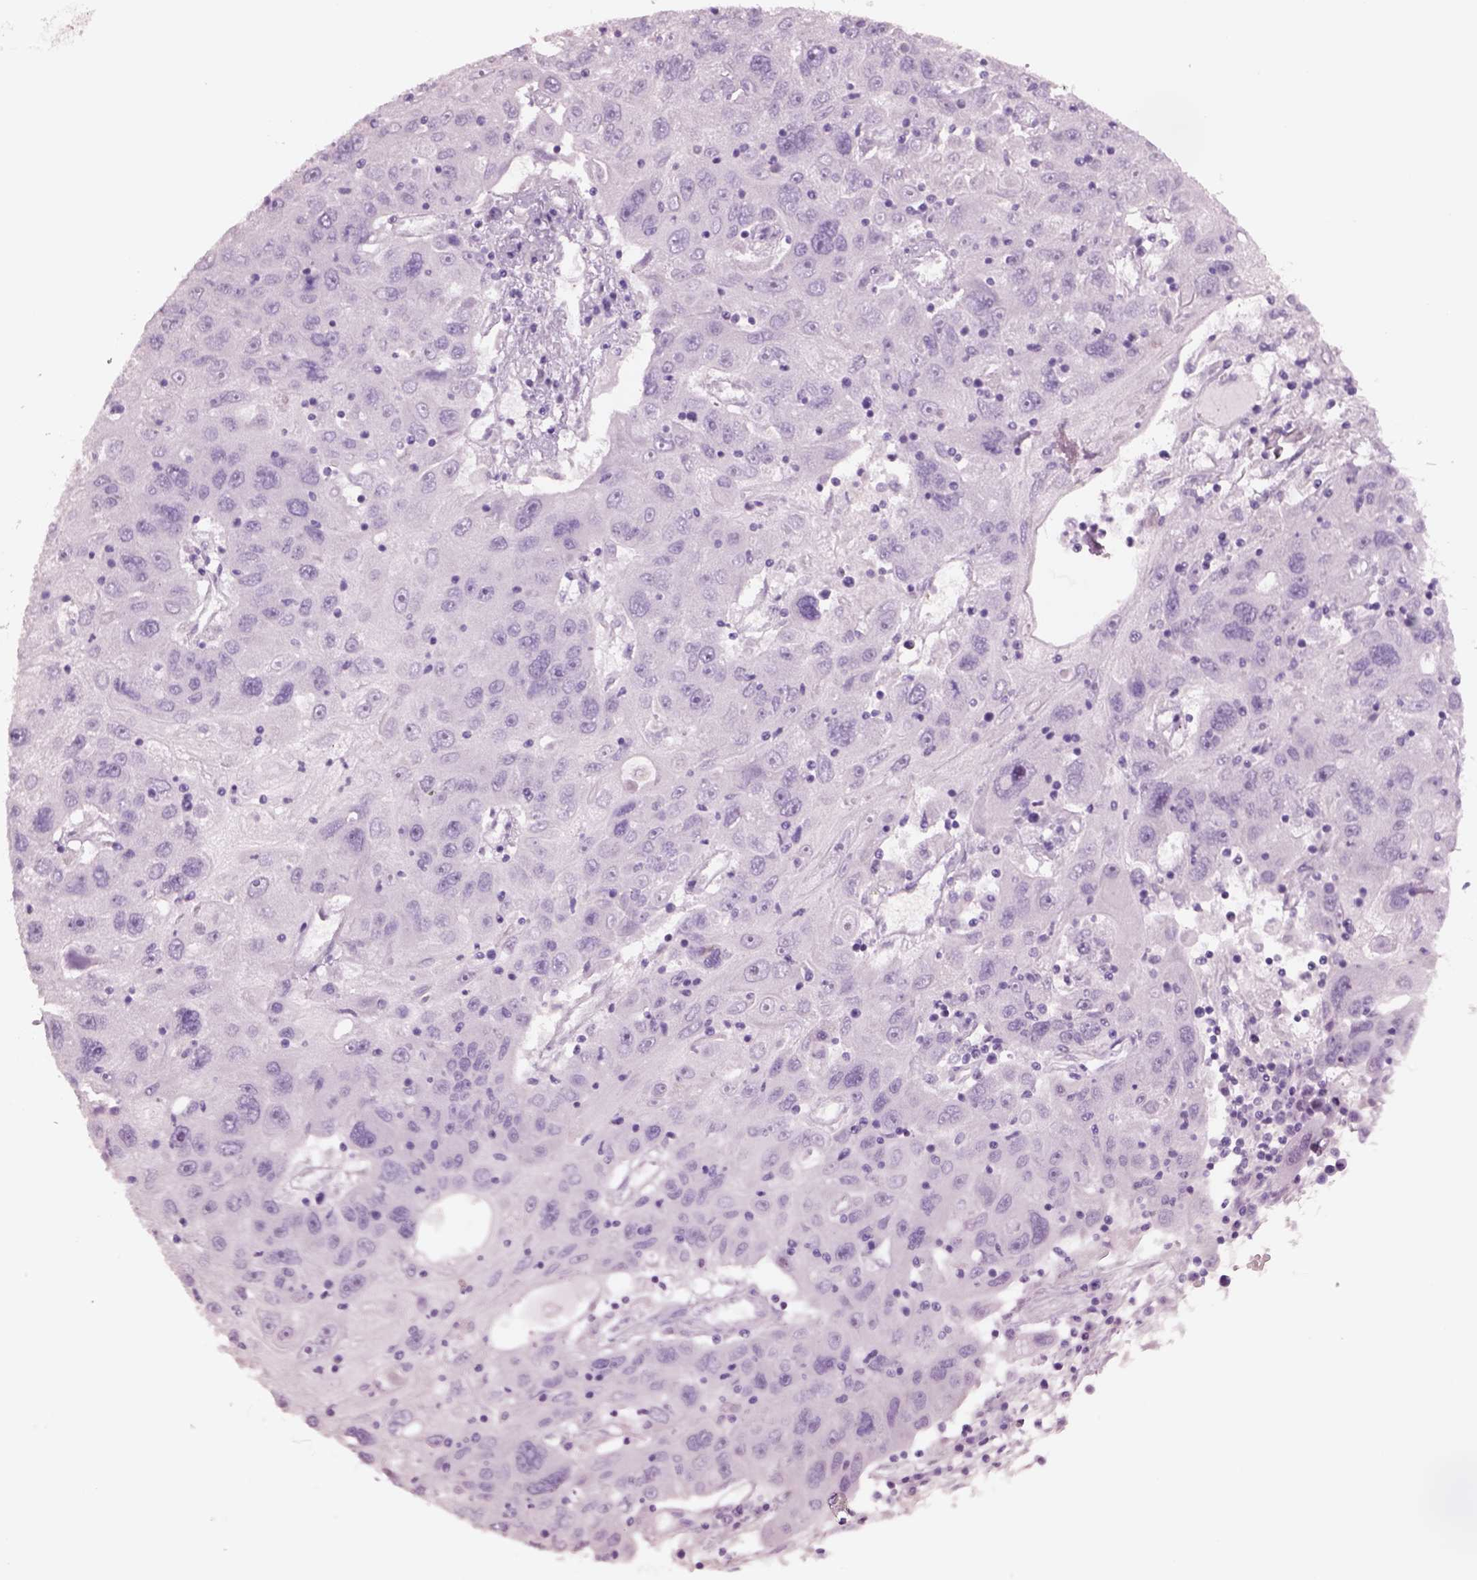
{"staining": {"intensity": "negative", "quantity": "none", "location": "none"}, "tissue": "stomach cancer", "cell_type": "Tumor cells", "image_type": "cancer", "snomed": [{"axis": "morphology", "description": "Adenocarcinoma, NOS"}, {"axis": "topography", "description": "Stomach"}], "caption": "Tumor cells show no significant staining in stomach cancer.", "gene": "PNOC", "patient": {"sex": "male", "age": 56}}